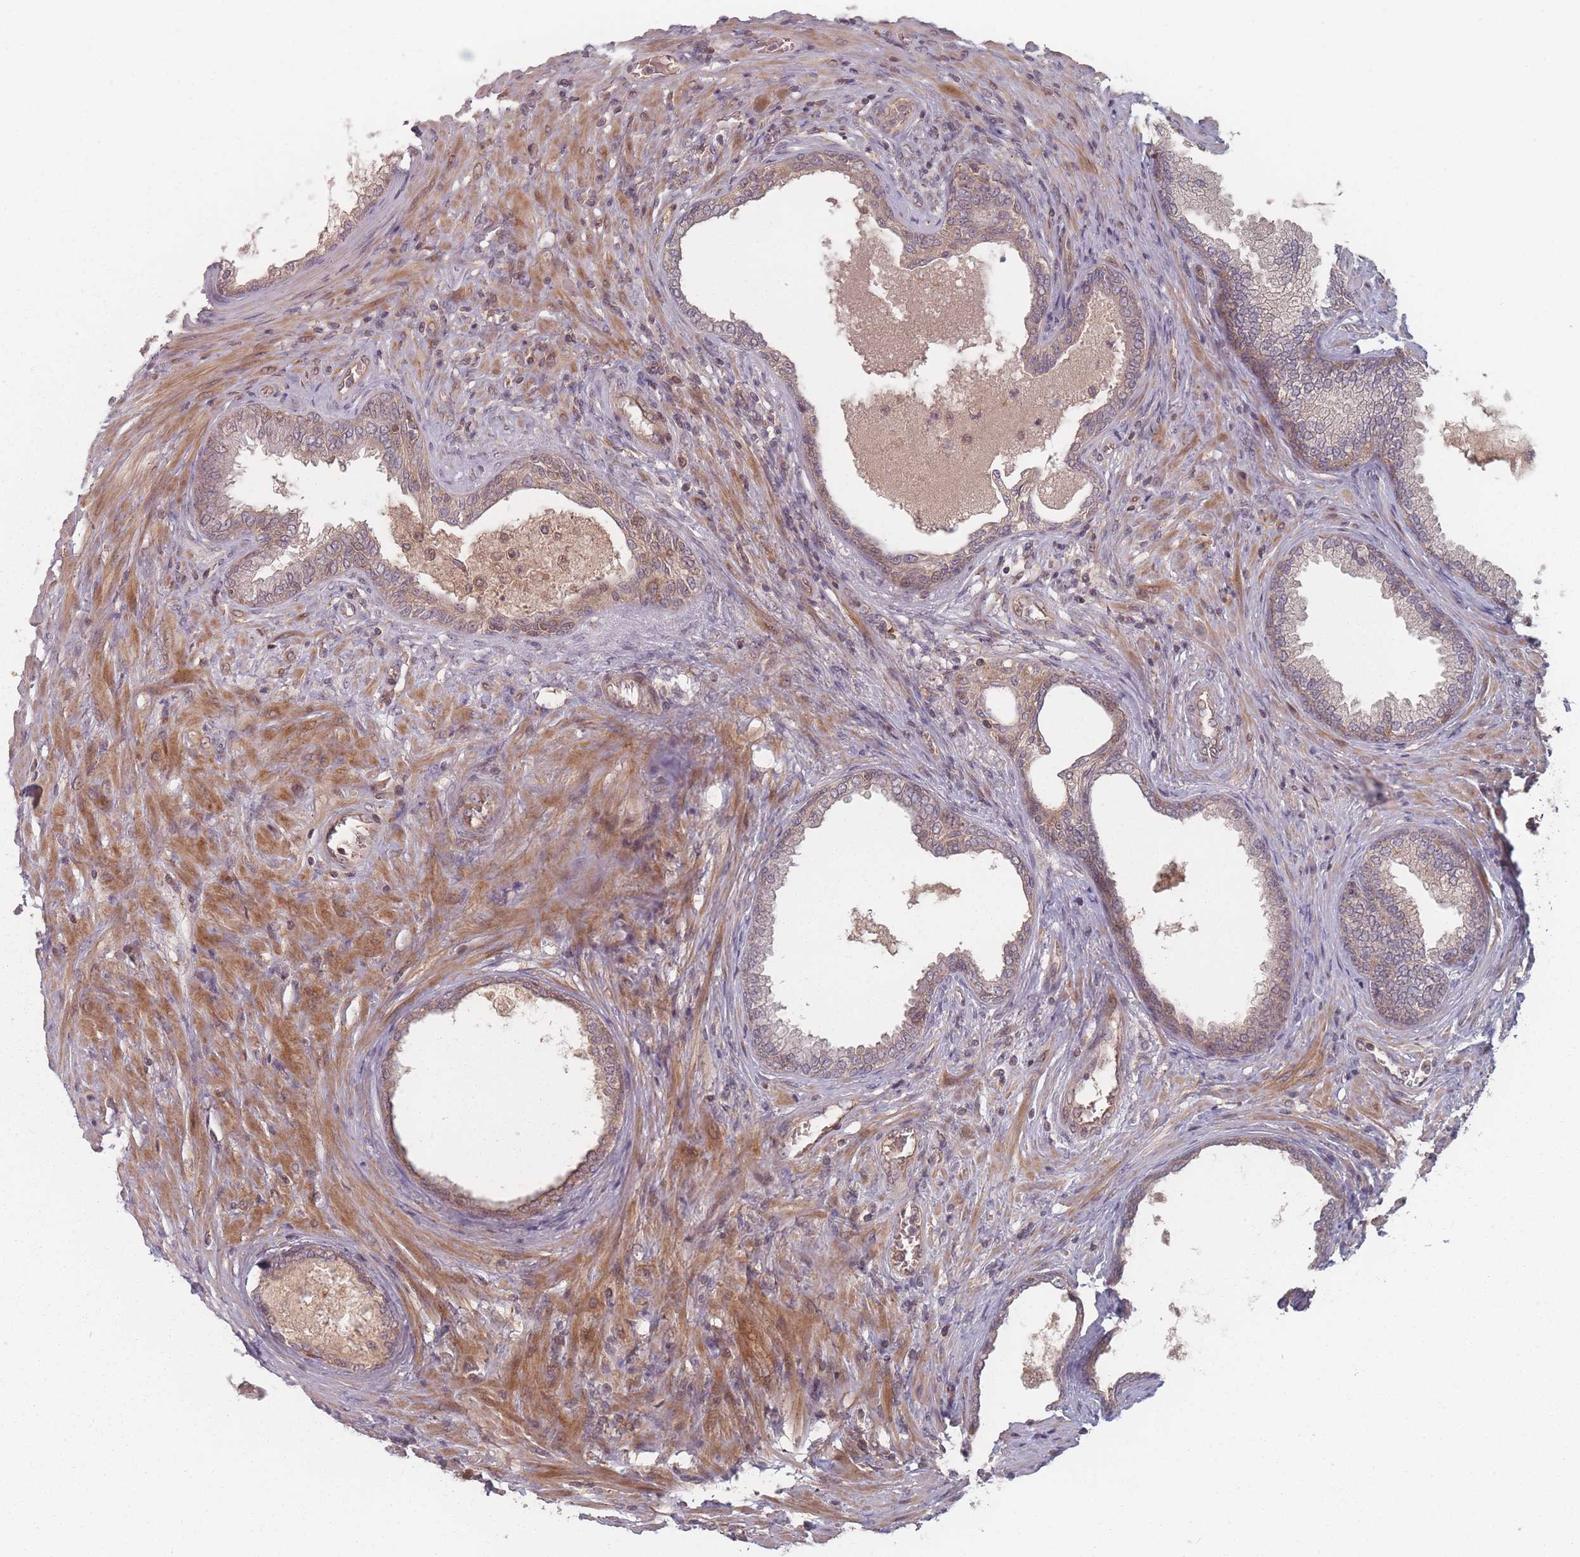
{"staining": {"intensity": "moderate", "quantity": "25%-75%", "location": "cytoplasmic/membranous"}, "tissue": "prostate", "cell_type": "Glandular cells", "image_type": "normal", "snomed": [{"axis": "morphology", "description": "Normal tissue, NOS"}, {"axis": "topography", "description": "Prostate"}], "caption": "Protein staining of benign prostate exhibits moderate cytoplasmic/membranous positivity in about 25%-75% of glandular cells.", "gene": "HAGH", "patient": {"sex": "male", "age": 76}}